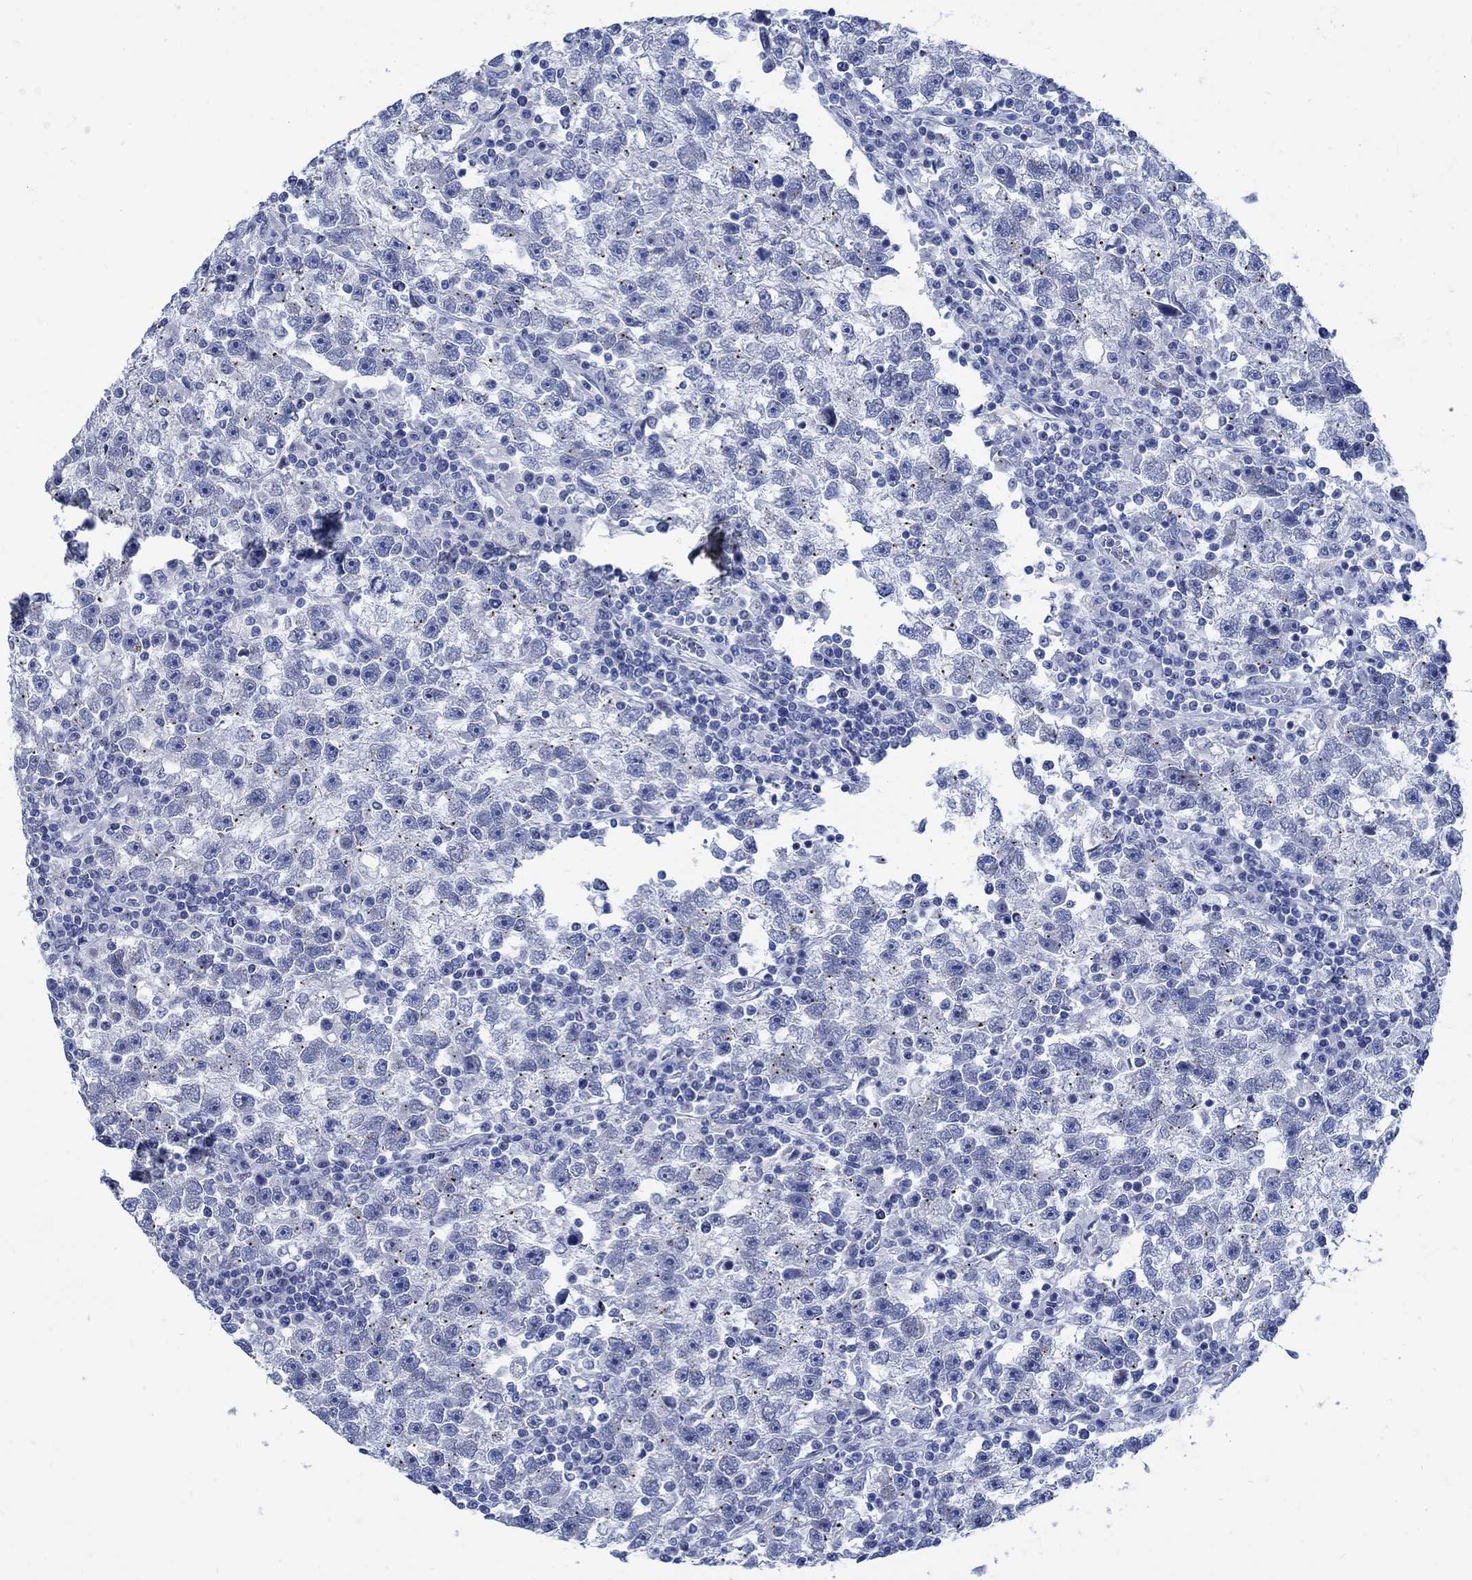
{"staining": {"intensity": "negative", "quantity": "none", "location": "none"}, "tissue": "testis cancer", "cell_type": "Tumor cells", "image_type": "cancer", "snomed": [{"axis": "morphology", "description": "Seminoma, NOS"}, {"axis": "topography", "description": "Testis"}], "caption": "Photomicrograph shows no significant protein expression in tumor cells of testis seminoma.", "gene": "CAMK2N1", "patient": {"sex": "male", "age": 47}}